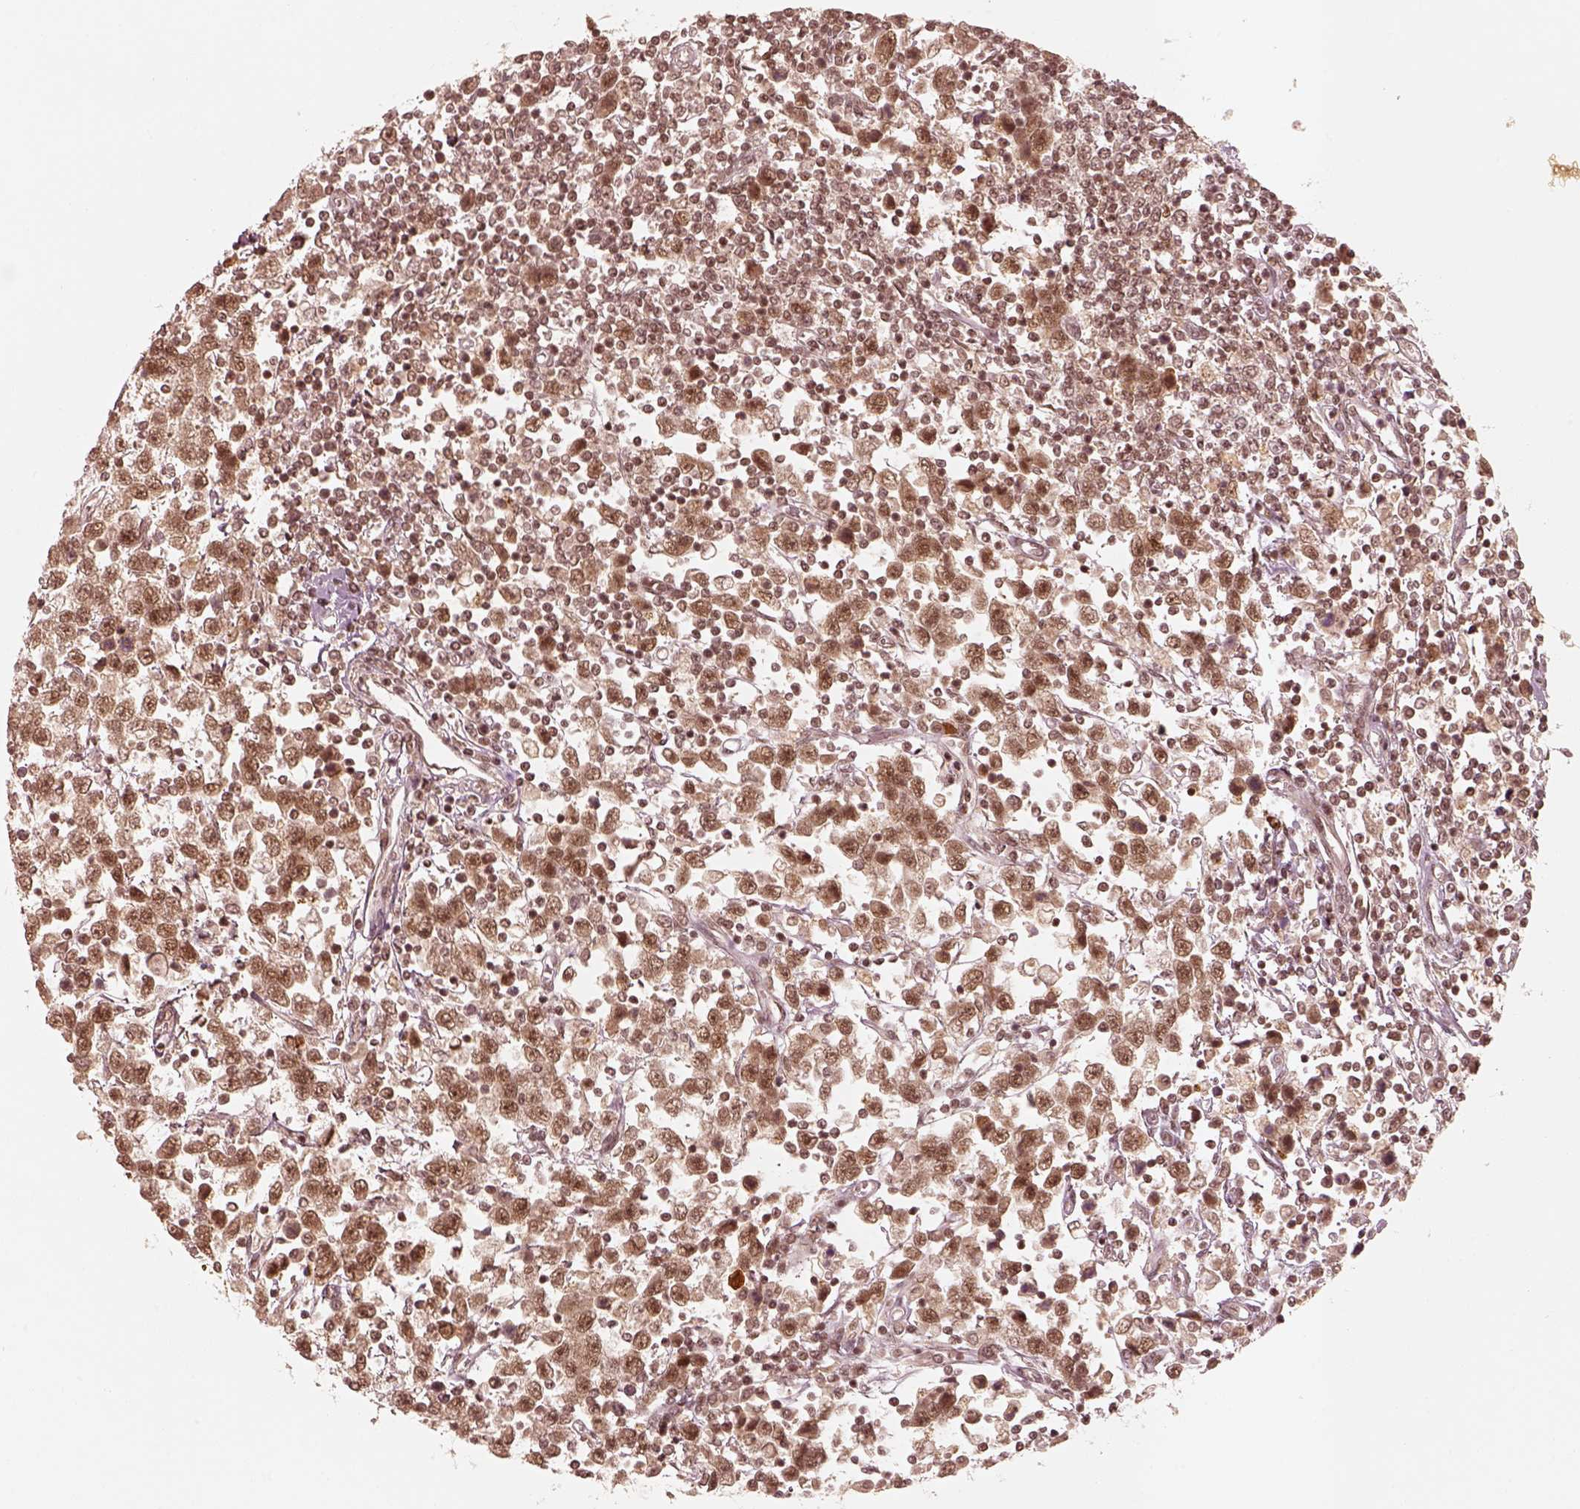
{"staining": {"intensity": "moderate", "quantity": ">75%", "location": "nuclear"}, "tissue": "testis cancer", "cell_type": "Tumor cells", "image_type": "cancer", "snomed": [{"axis": "morphology", "description": "Seminoma, NOS"}, {"axis": "topography", "description": "Testis"}], "caption": "Testis cancer (seminoma) tissue demonstrates moderate nuclear staining in approximately >75% of tumor cells, visualized by immunohistochemistry. The staining was performed using DAB, with brown indicating positive protein expression. Nuclei are stained blue with hematoxylin.", "gene": "GMEB2", "patient": {"sex": "male", "age": 34}}